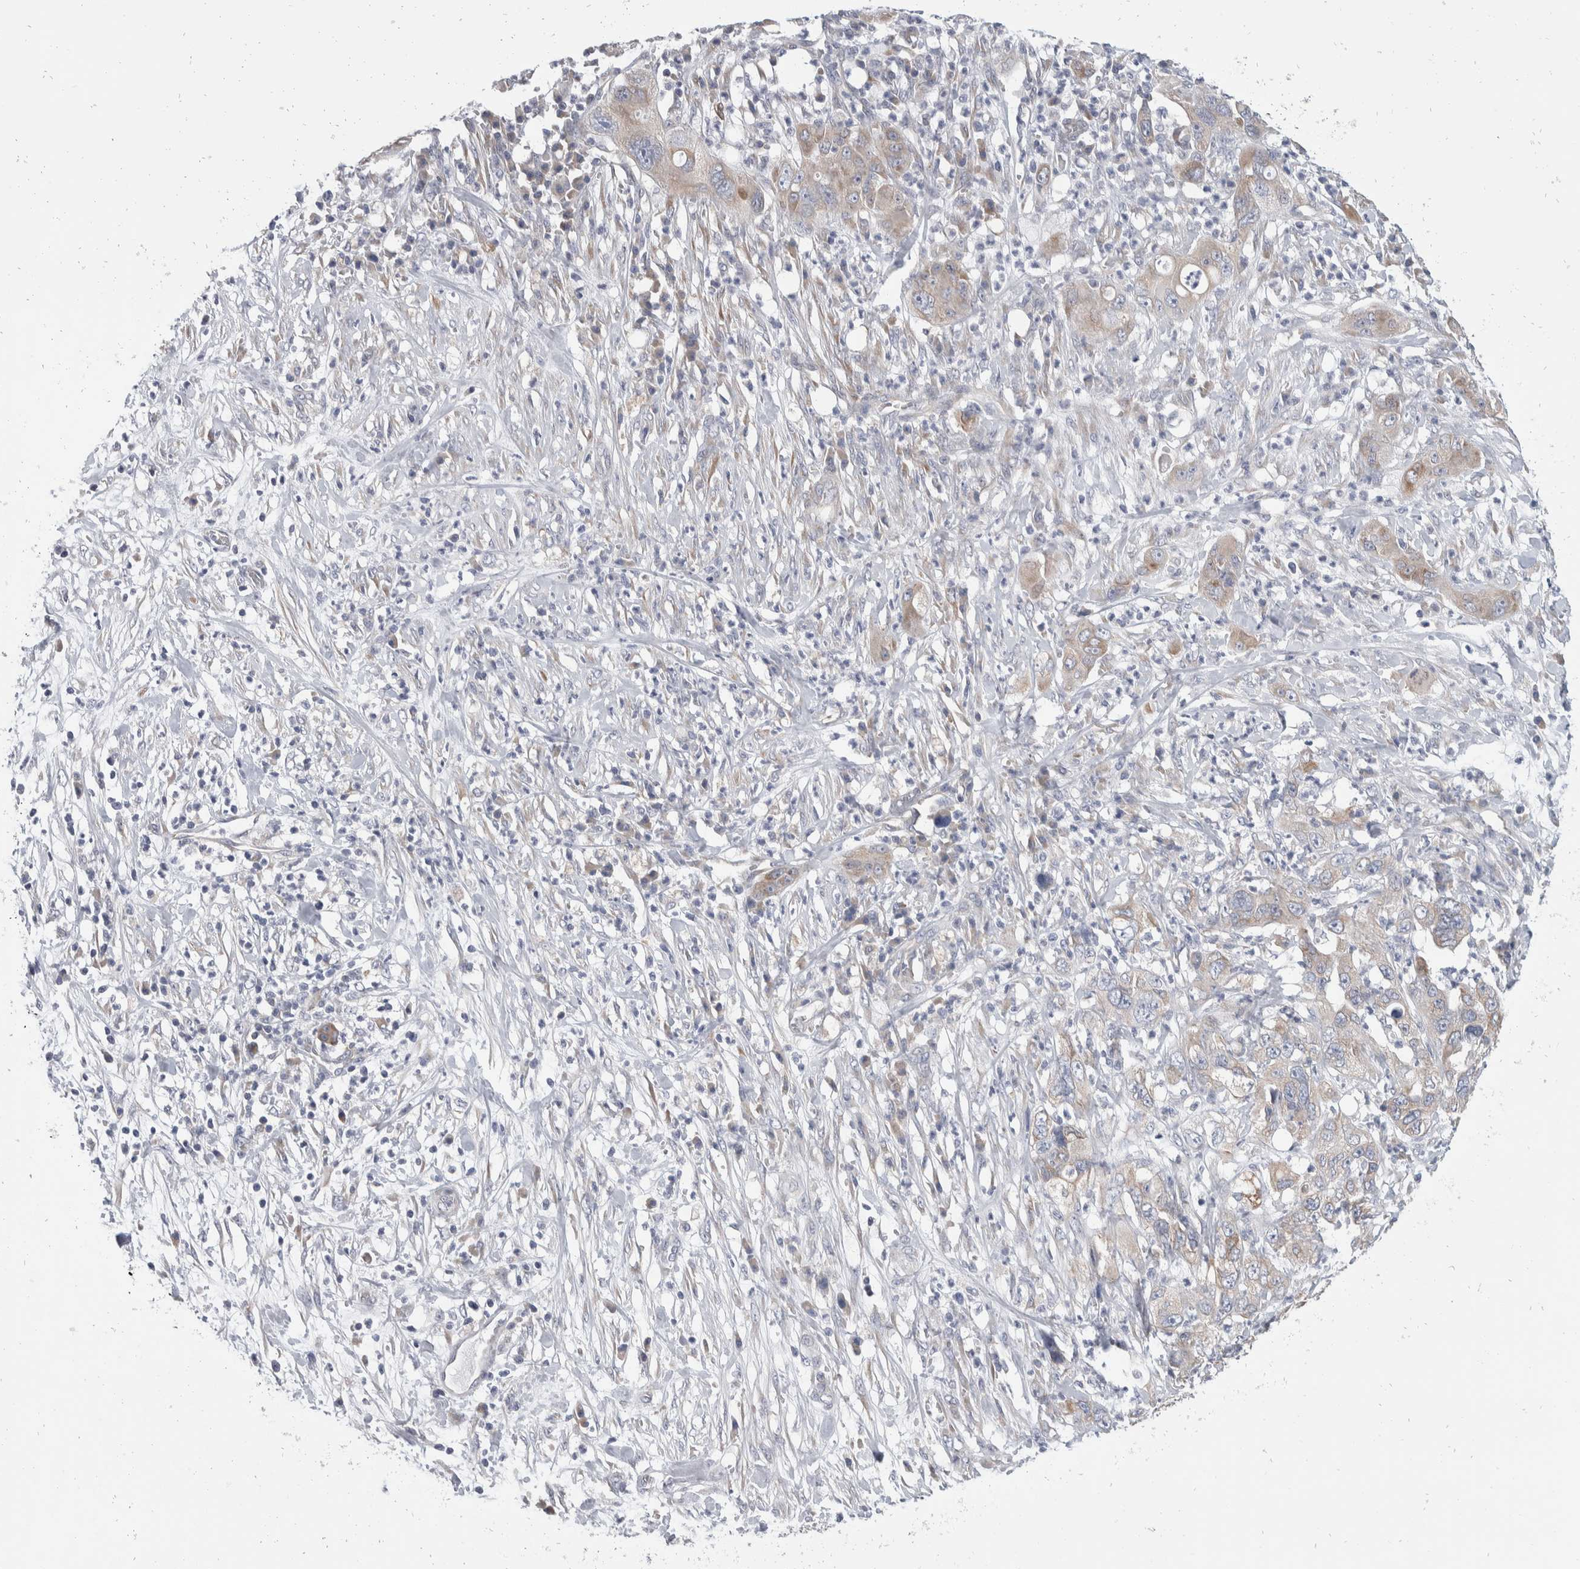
{"staining": {"intensity": "weak", "quantity": "<25%", "location": "cytoplasmic/membranous"}, "tissue": "pancreatic cancer", "cell_type": "Tumor cells", "image_type": "cancer", "snomed": [{"axis": "morphology", "description": "Adenocarcinoma, NOS"}, {"axis": "topography", "description": "Pancreas"}], "caption": "Human pancreatic adenocarcinoma stained for a protein using immunohistochemistry (IHC) shows no expression in tumor cells.", "gene": "TMEM245", "patient": {"sex": "female", "age": 78}}